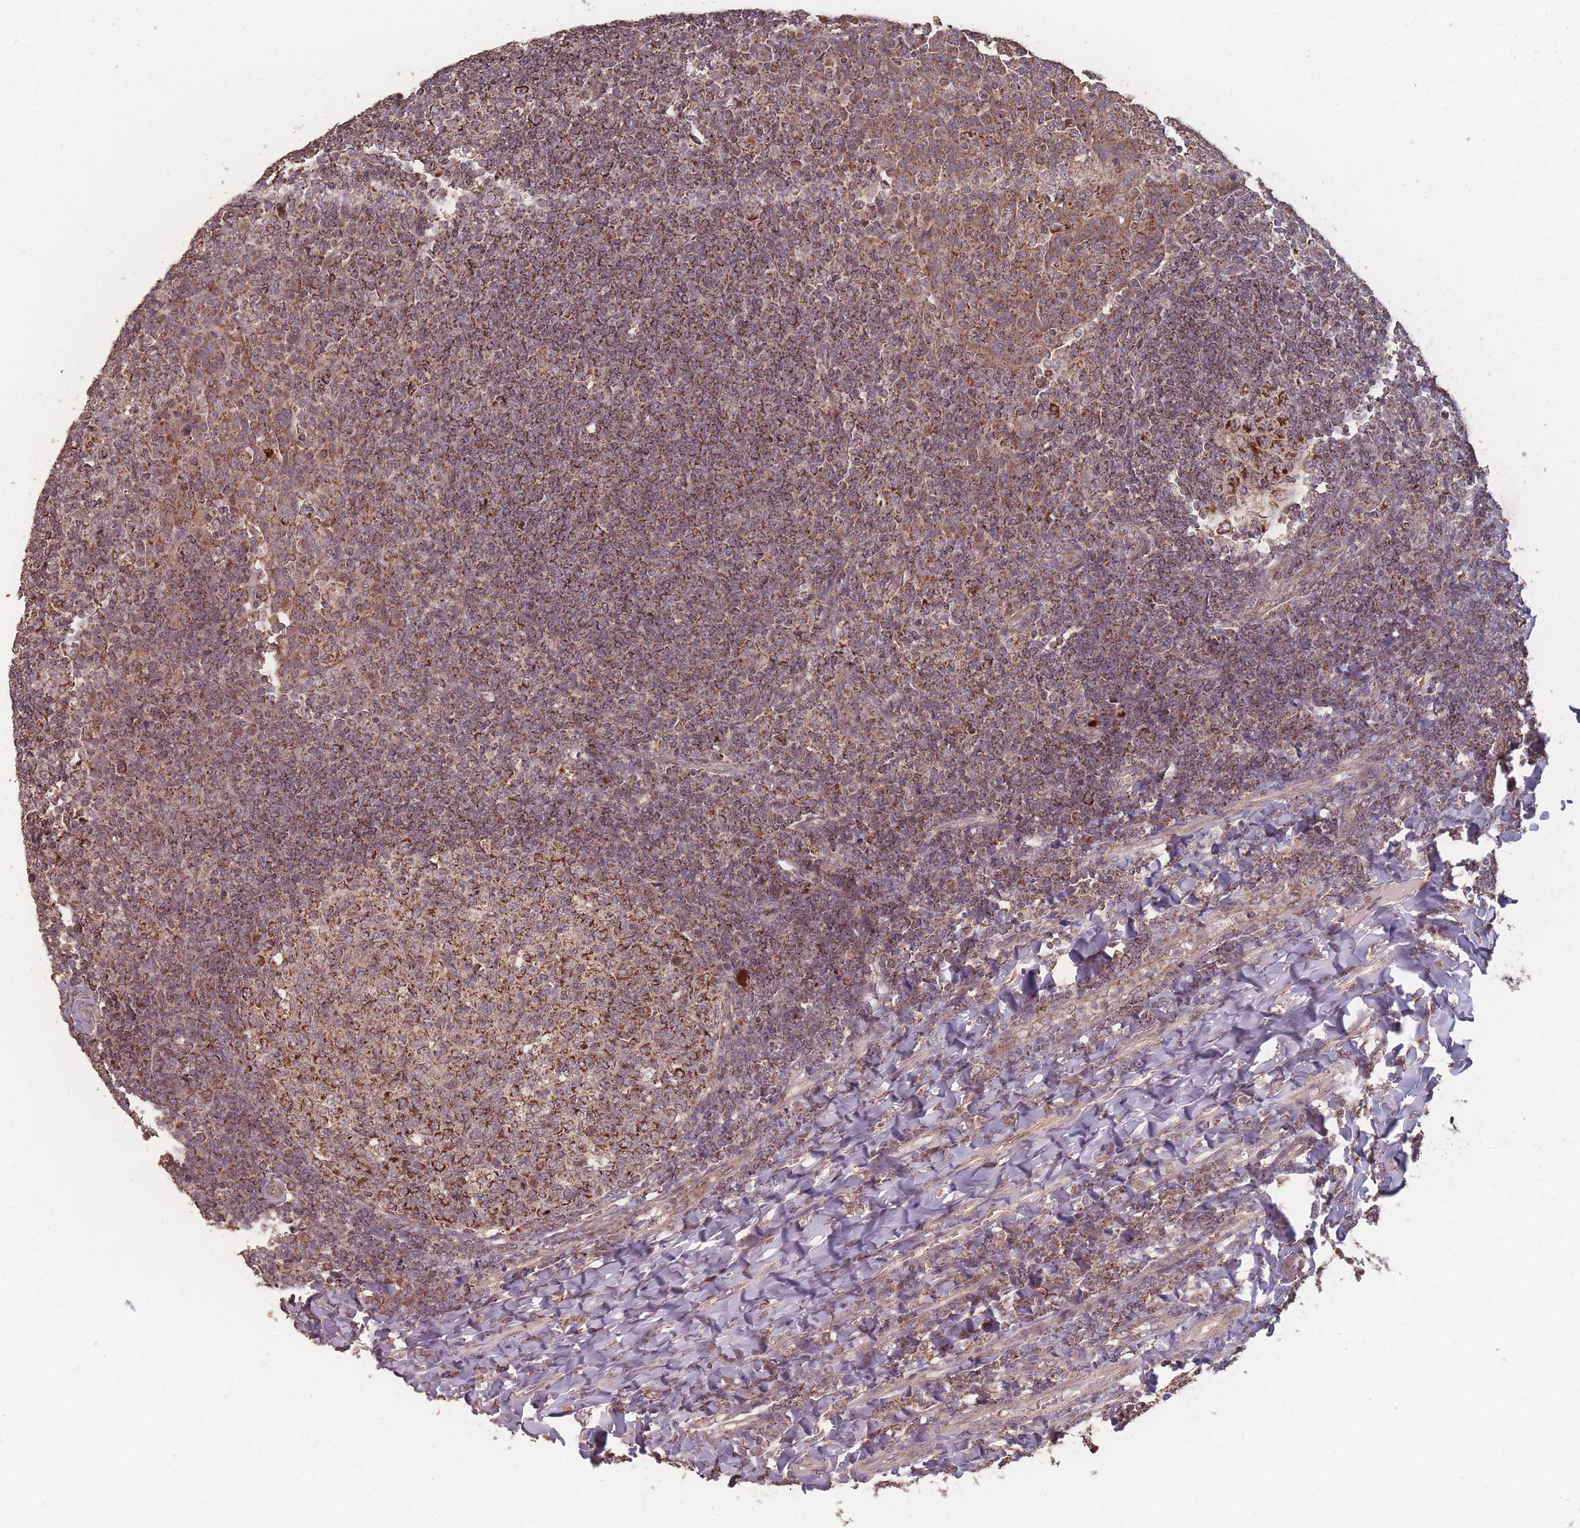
{"staining": {"intensity": "strong", "quantity": "25%-75%", "location": "cytoplasmic/membranous"}, "tissue": "tonsil", "cell_type": "Germinal center cells", "image_type": "normal", "snomed": [{"axis": "morphology", "description": "Normal tissue, NOS"}, {"axis": "topography", "description": "Tonsil"}], "caption": "Tonsil stained with immunohistochemistry (IHC) demonstrates strong cytoplasmic/membranous expression in approximately 25%-75% of germinal center cells. Immunohistochemistry stains the protein of interest in brown and the nuclei are stained blue.", "gene": "LYRM7", "patient": {"sex": "female", "age": 19}}